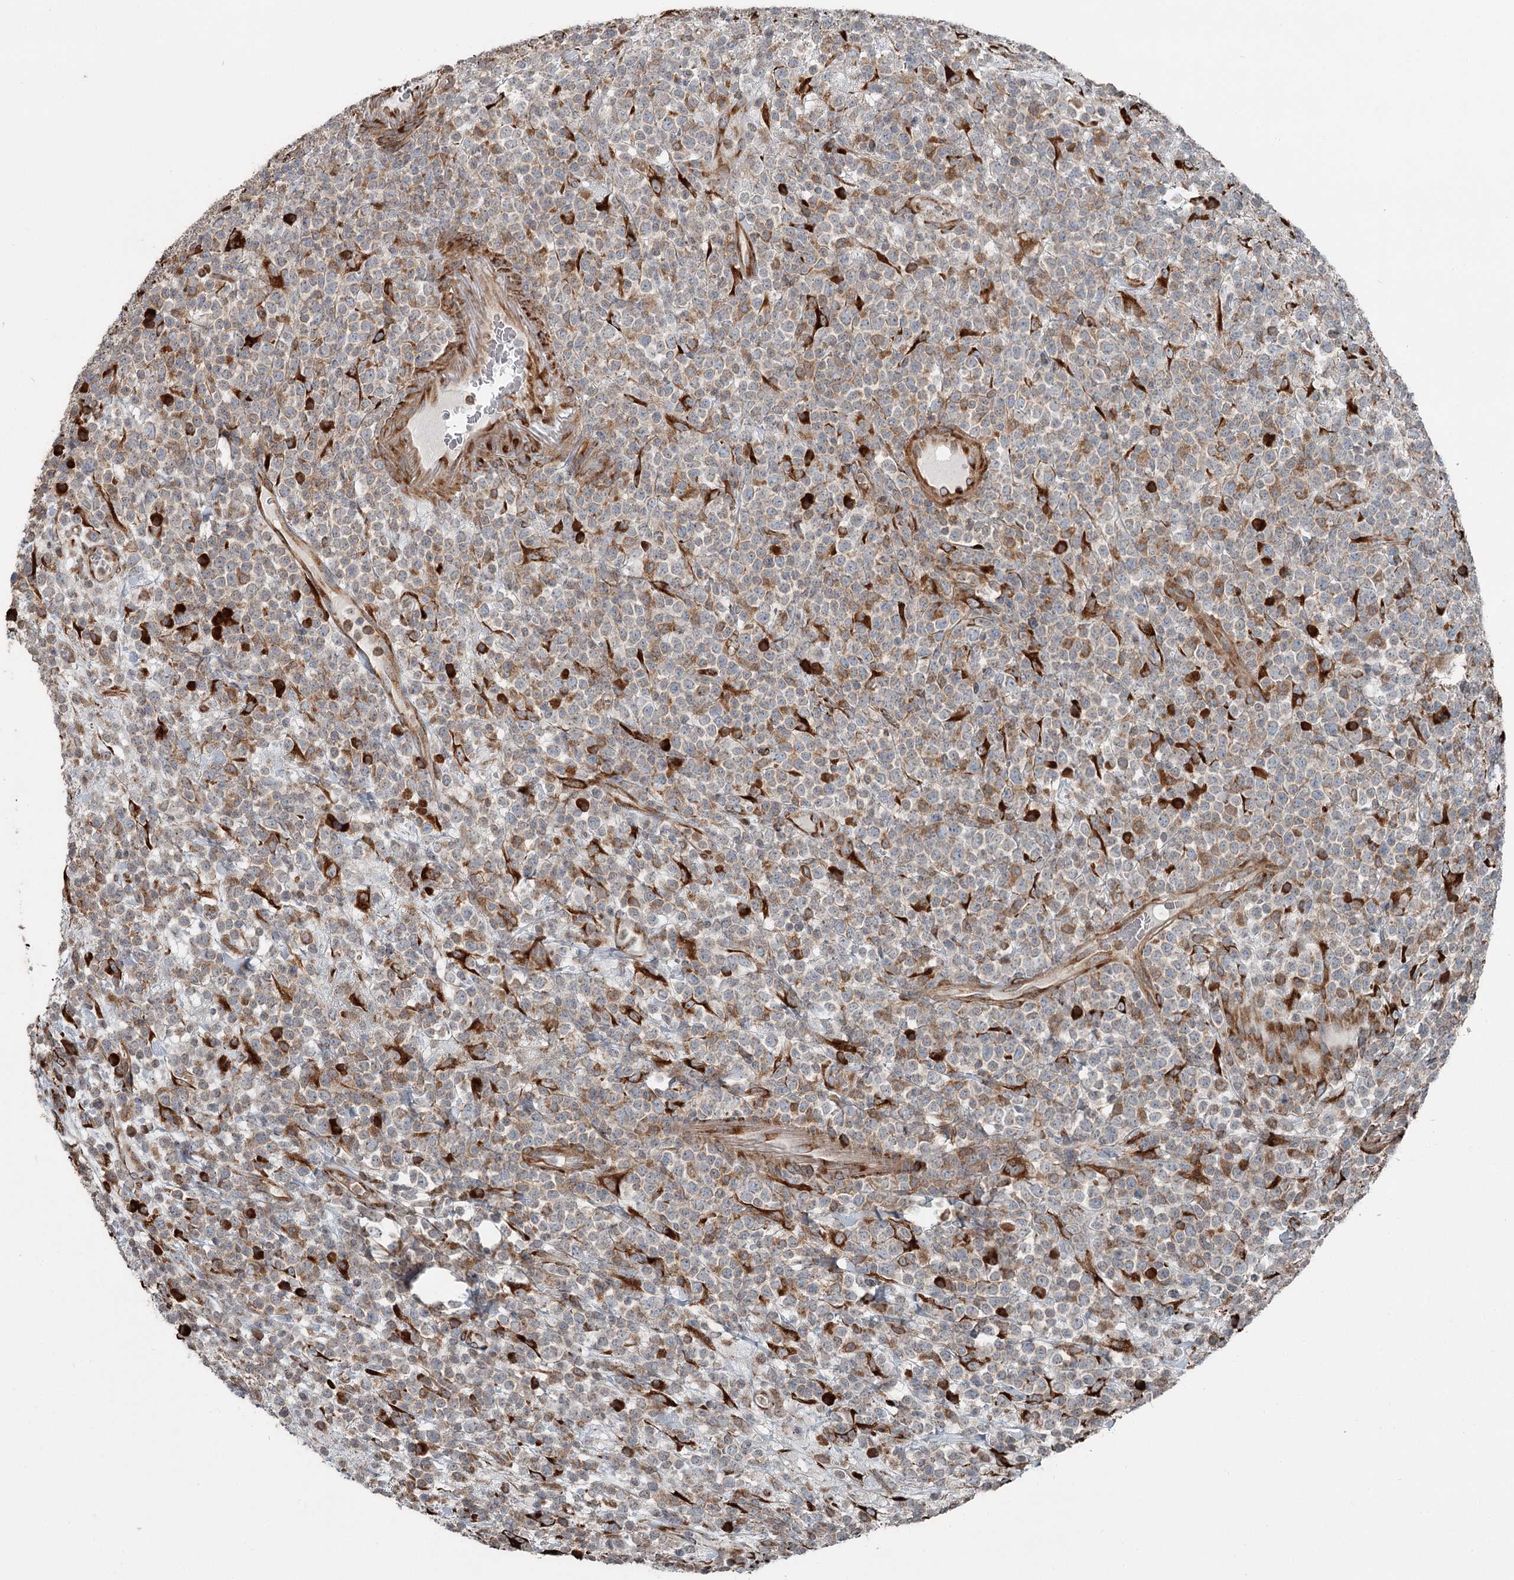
{"staining": {"intensity": "weak", "quantity": ">75%", "location": "cytoplasmic/membranous"}, "tissue": "lymphoma", "cell_type": "Tumor cells", "image_type": "cancer", "snomed": [{"axis": "morphology", "description": "Malignant lymphoma, non-Hodgkin's type, High grade"}, {"axis": "topography", "description": "Colon"}], "caption": "A high-resolution micrograph shows IHC staining of high-grade malignant lymphoma, non-Hodgkin's type, which displays weak cytoplasmic/membranous expression in about >75% of tumor cells.", "gene": "RASSF8", "patient": {"sex": "female", "age": 53}}